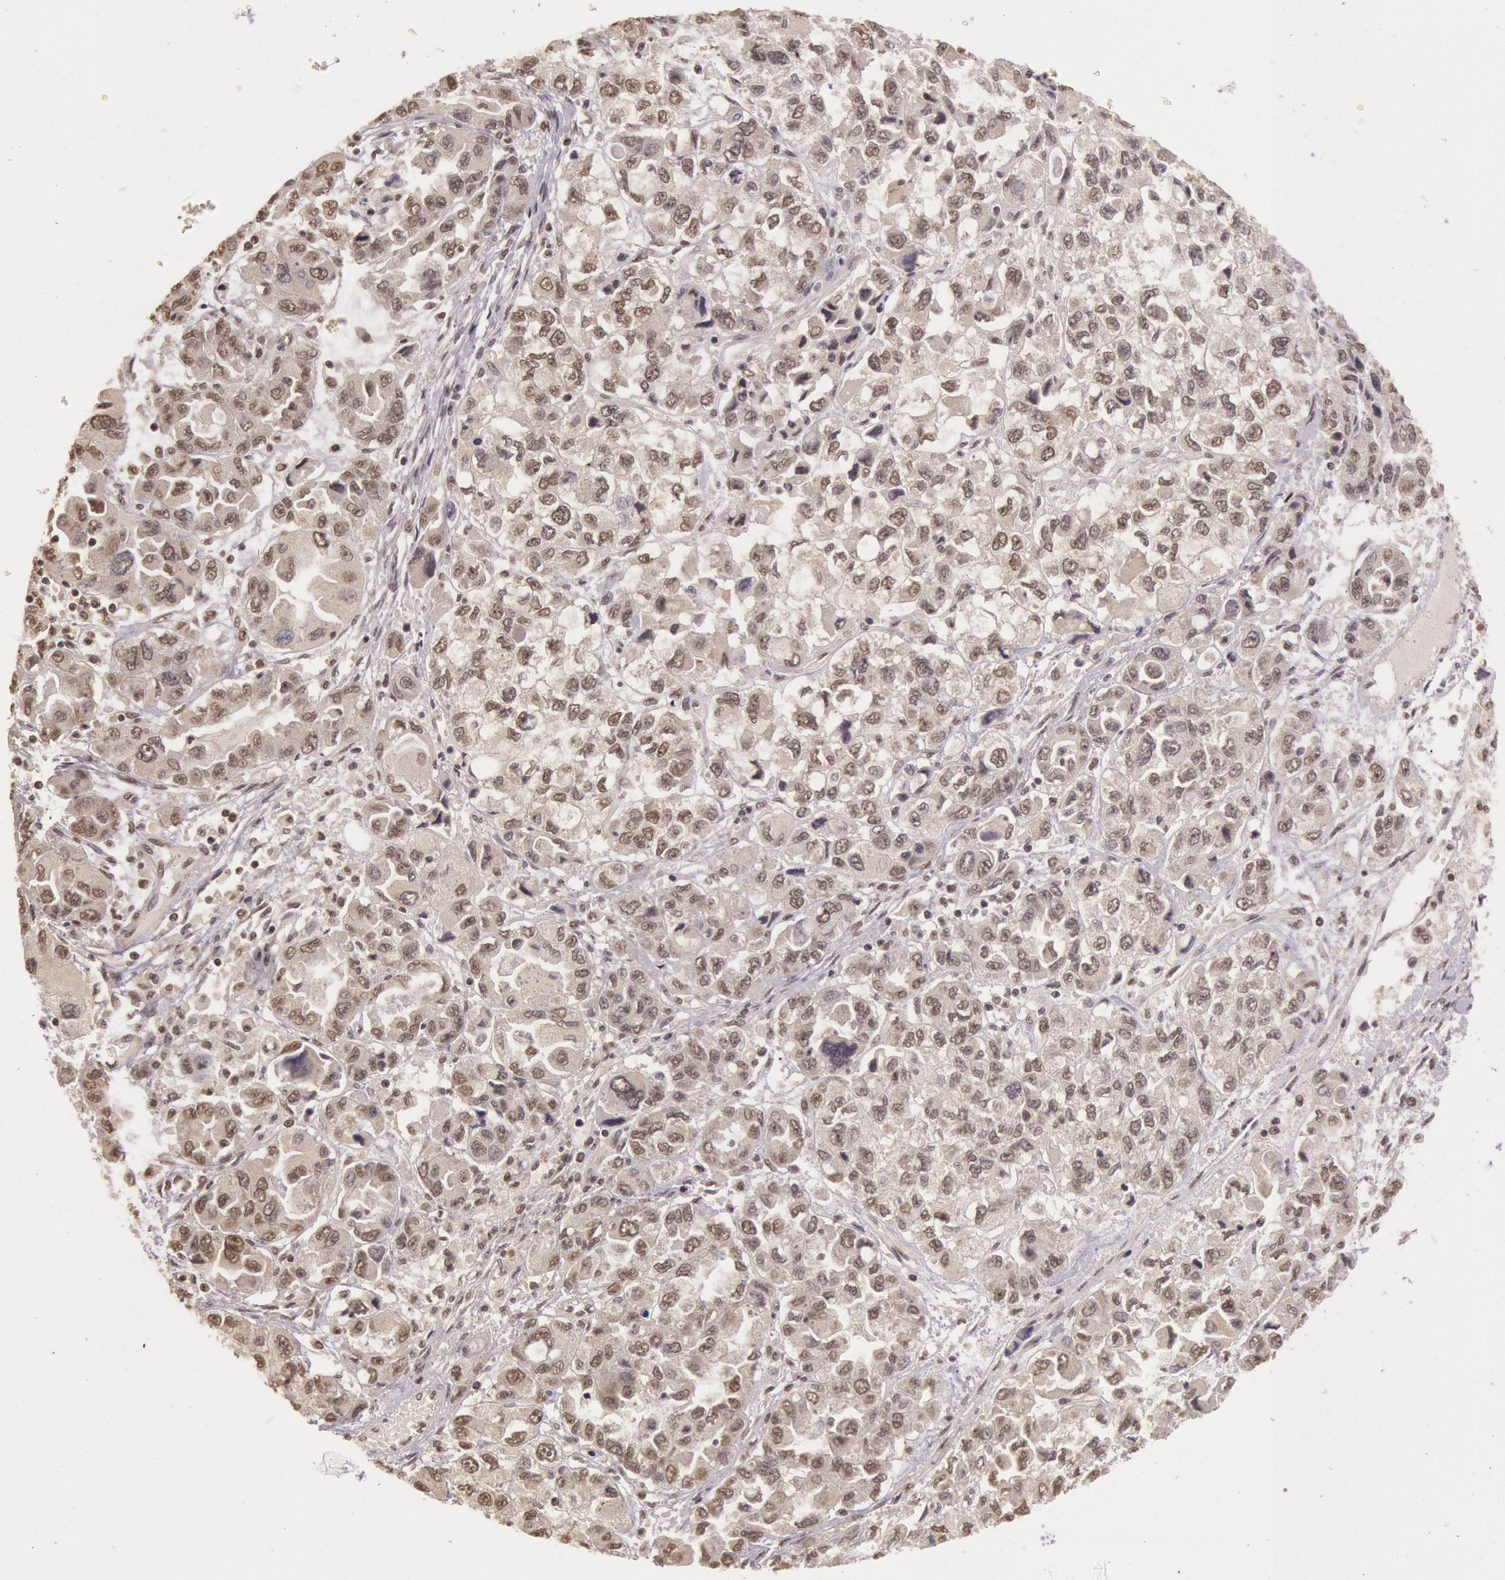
{"staining": {"intensity": "moderate", "quantity": ">75%", "location": "cytoplasmic/membranous,nuclear"}, "tissue": "ovarian cancer", "cell_type": "Tumor cells", "image_type": "cancer", "snomed": [{"axis": "morphology", "description": "Cystadenocarcinoma, serous, NOS"}, {"axis": "topography", "description": "Ovary"}], "caption": "Immunohistochemical staining of human ovarian cancer (serous cystadenocarcinoma) shows moderate cytoplasmic/membranous and nuclear protein positivity in approximately >75% of tumor cells.", "gene": "RTL10", "patient": {"sex": "female", "age": 84}}